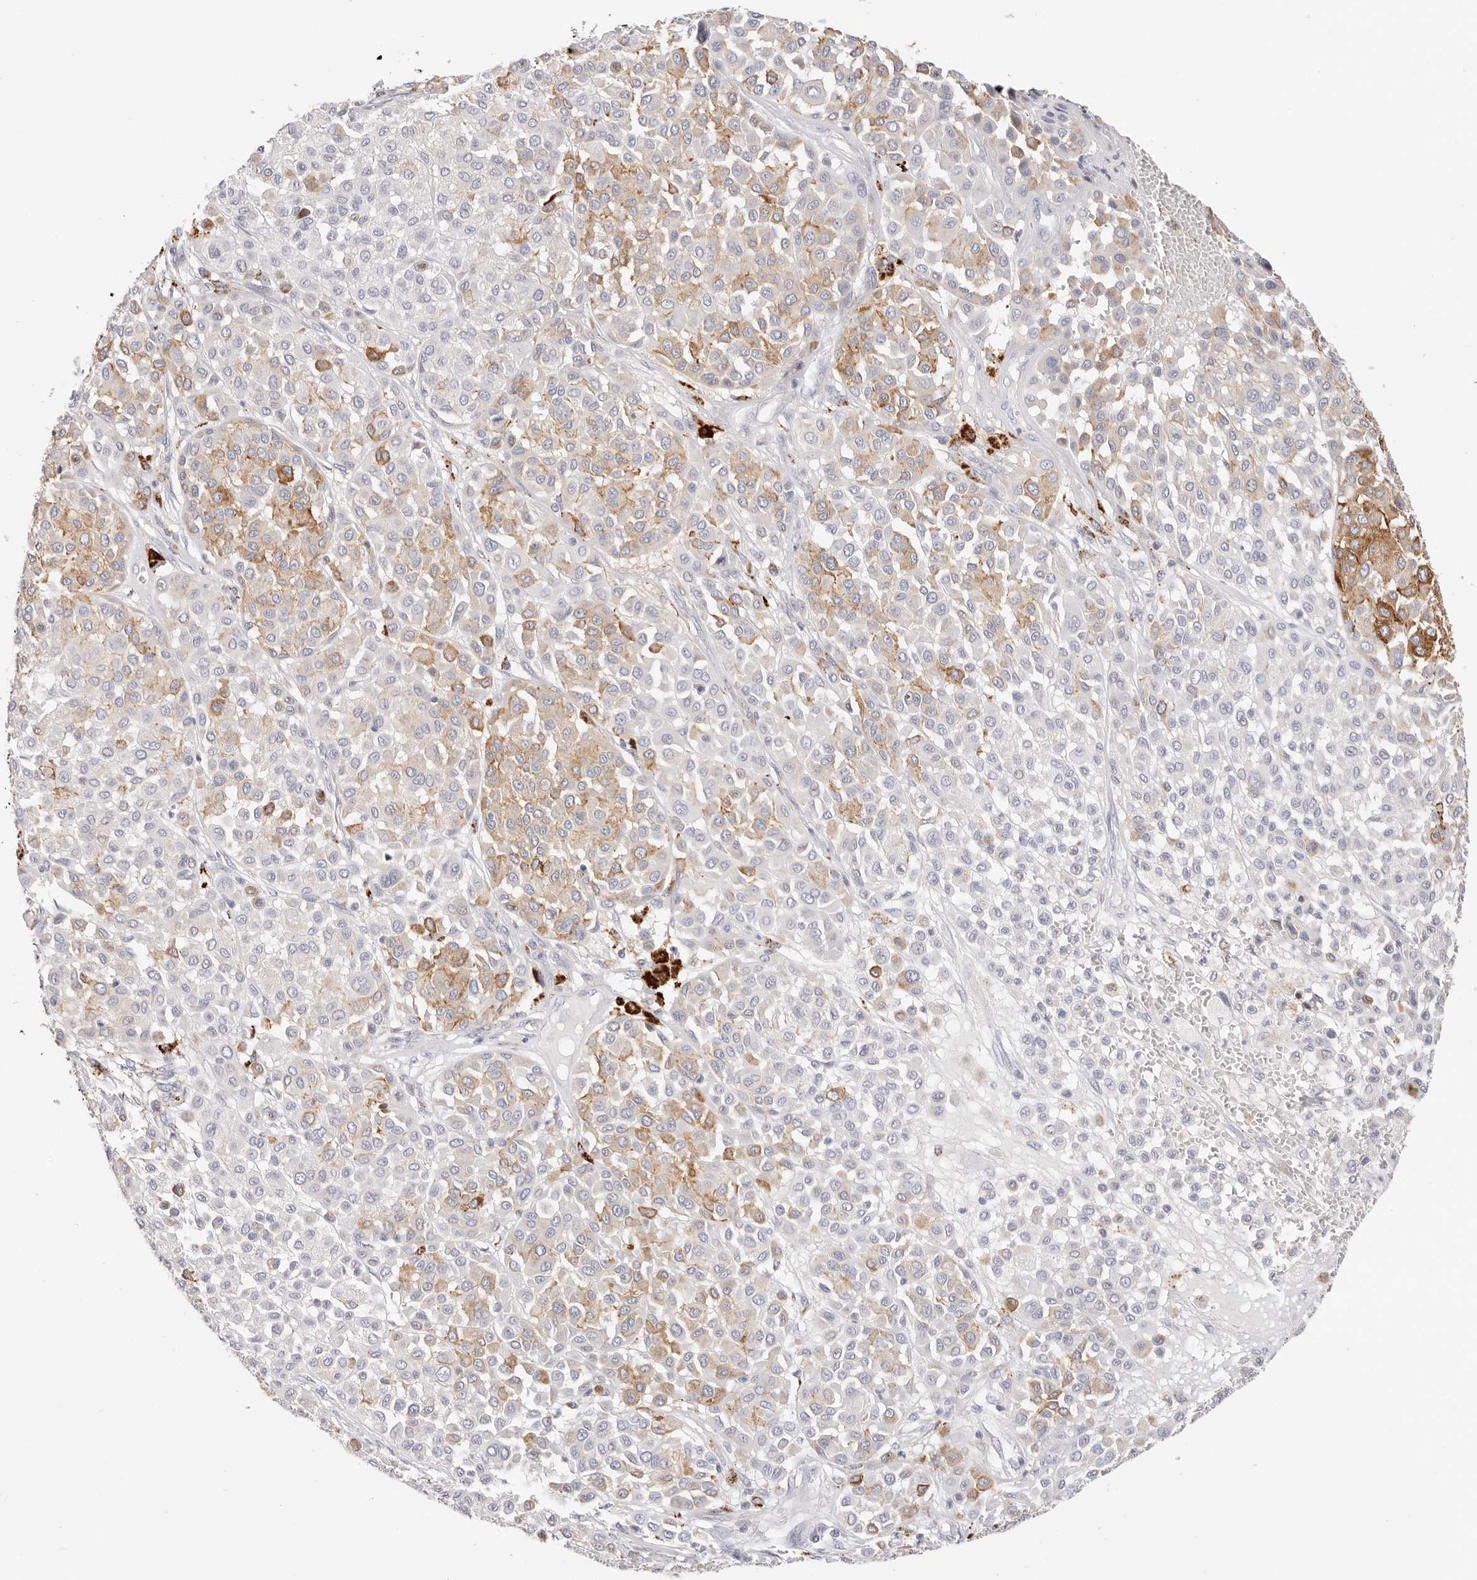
{"staining": {"intensity": "moderate", "quantity": "25%-75%", "location": "cytoplasmic/membranous"}, "tissue": "melanoma", "cell_type": "Tumor cells", "image_type": "cancer", "snomed": [{"axis": "morphology", "description": "Malignant melanoma, Metastatic site"}, {"axis": "topography", "description": "Soft tissue"}], "caption": "IHC micrograph of neoplastic tissue: human melanoma stained using immunohistochemistry (IHC) displays medium levels of moderate protein expression localized specifically in the cytoplasmic/membranous of tumor cells, appearing as a cytoplasmic/membranous brown color.", "gene": "STKLD1", "patient": {"sex": "male", "age": 41}}